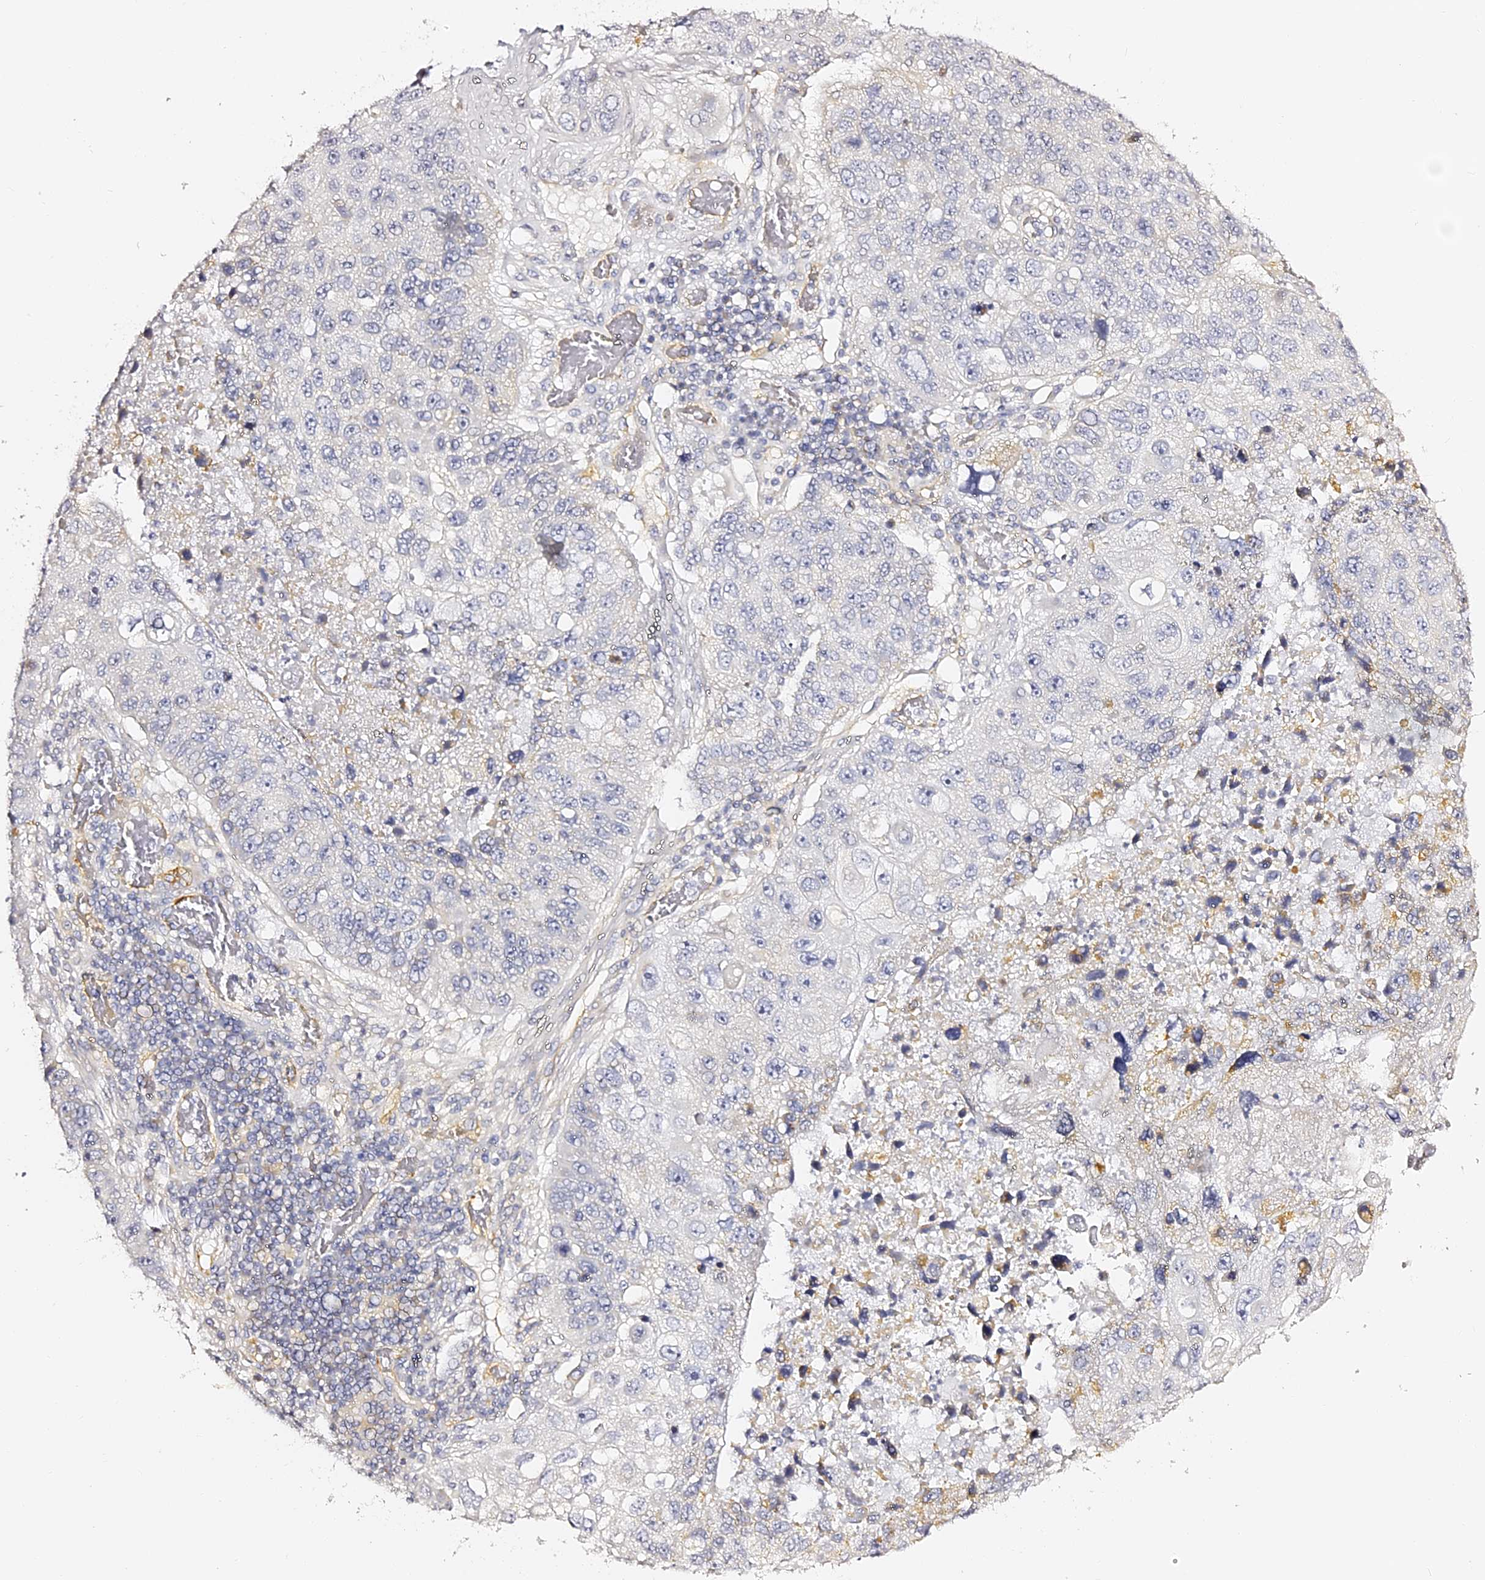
{"staining": {"intensity": "negative", "quantity": "none", "location": "none"}, "tissue": "lung cancer", "cell_type": "Tumor cells", "image_type": "cancer", "snomed": [{"axis": "morphology", "description": "Squamous cell carcinoma, NOS"}, {"axis": "topography", "description": "Lung"}], "caption": "There is no significant staining in tumor cells of lung cancer.", "gene": "SLC1A3", "patient": {"sex": "male", "age": 61}}